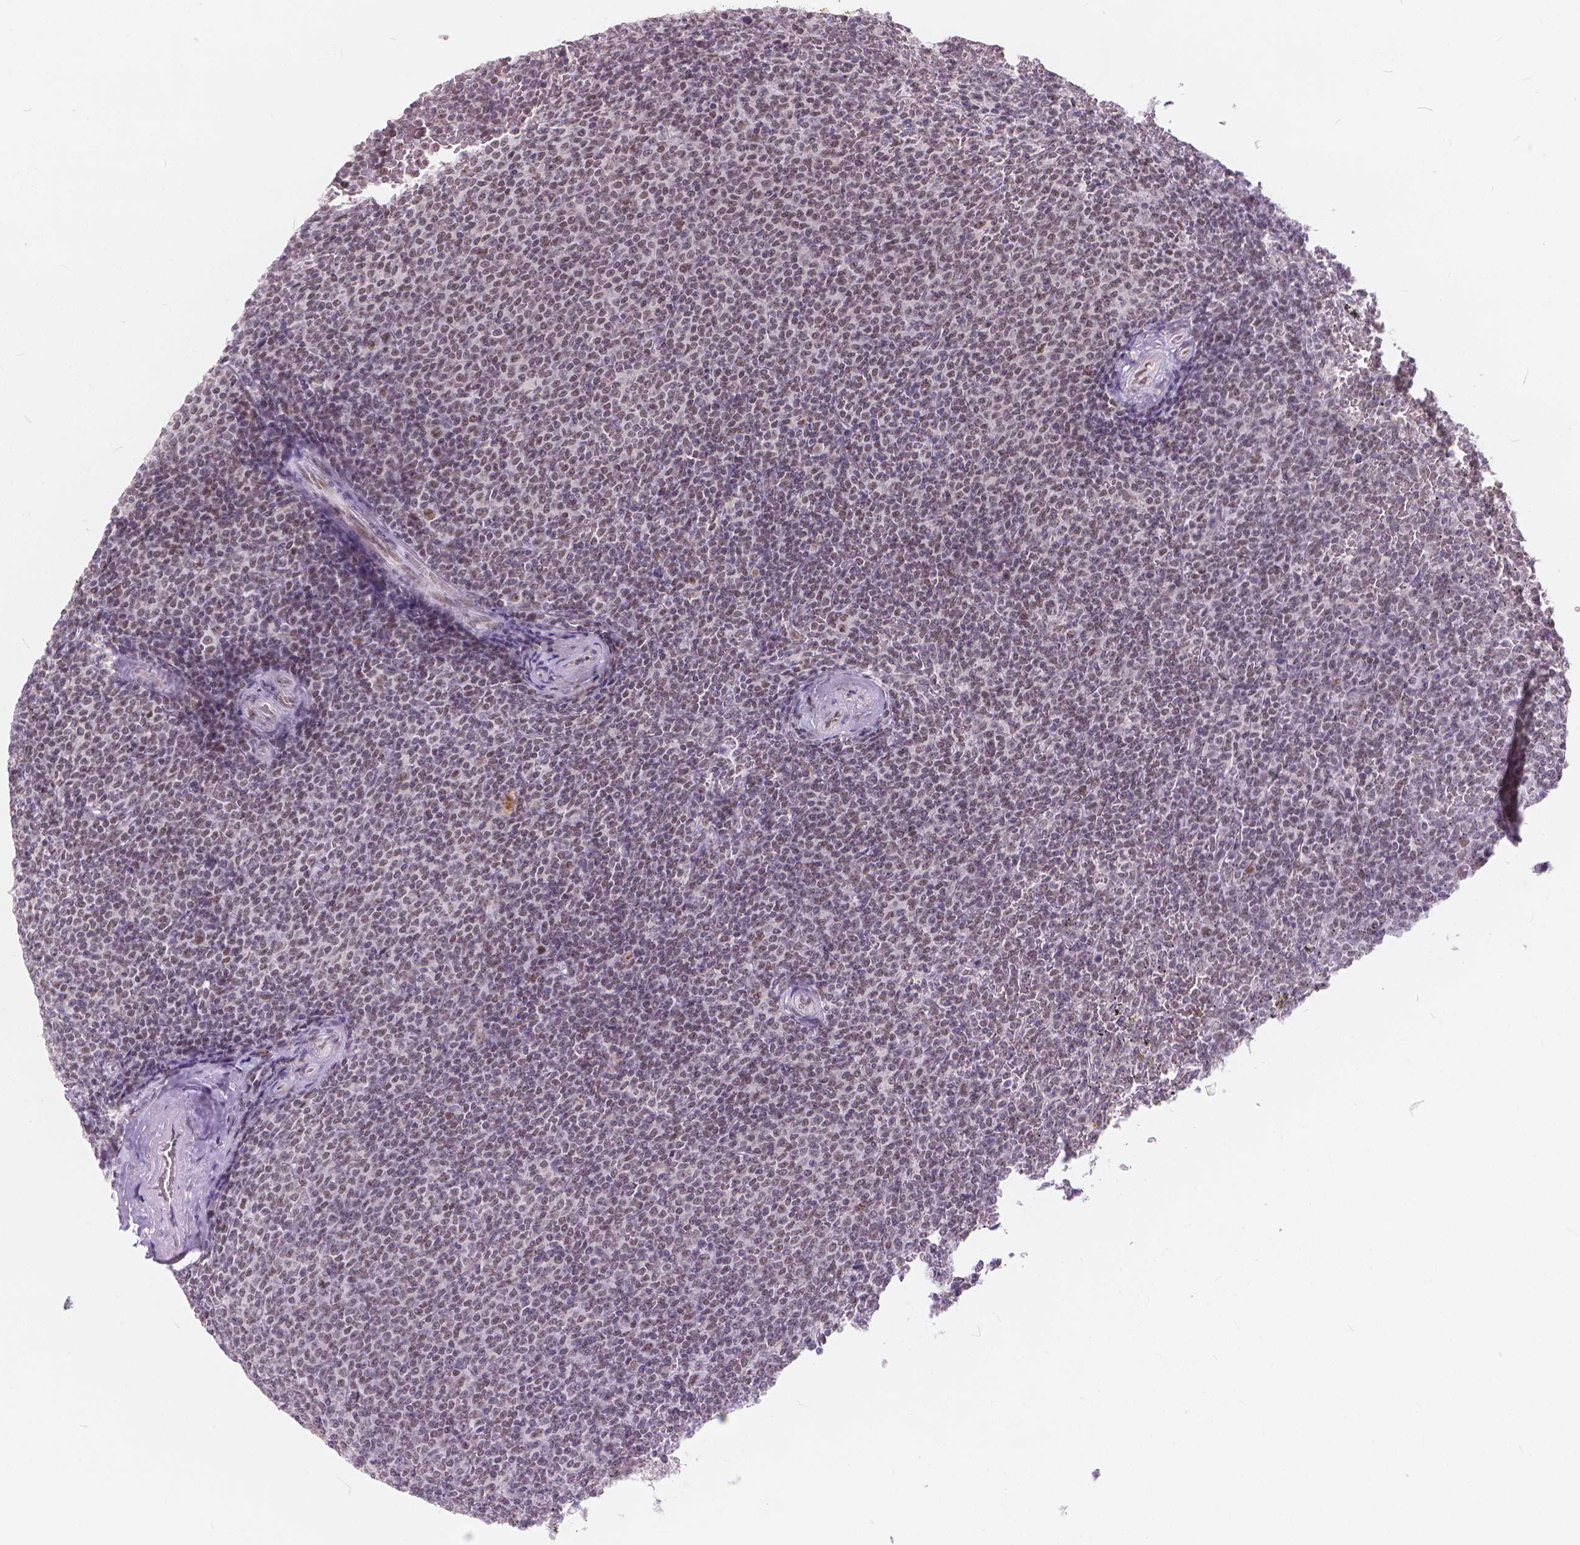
{"staining": {"intensity": "weak", "quantity": "25%-75%", "location": "nuclear"}, "tissue": "lymphoma", "cell_type": "Tumor cells", "image_type": "cancer", "snomed": [{"axis": "morphology", "description": "Malignant lymphoma, non-Hodgkin's type, Low grade"}, {"axis": "topography", "description": "Spleen"}], "caption": "Tumor cells demonstrate weak nuclear staining in about 25%-75% of cells in lymphoma. The staining was performed using DAB (3,3'-diaminobenzidine) to visualize the protein expression in brown, while the nuclei were stained in blue with hematoxylin (Magnification: 20x).", "gene": "FAM53A", "patient": {"sex": "female", "age": 77}}